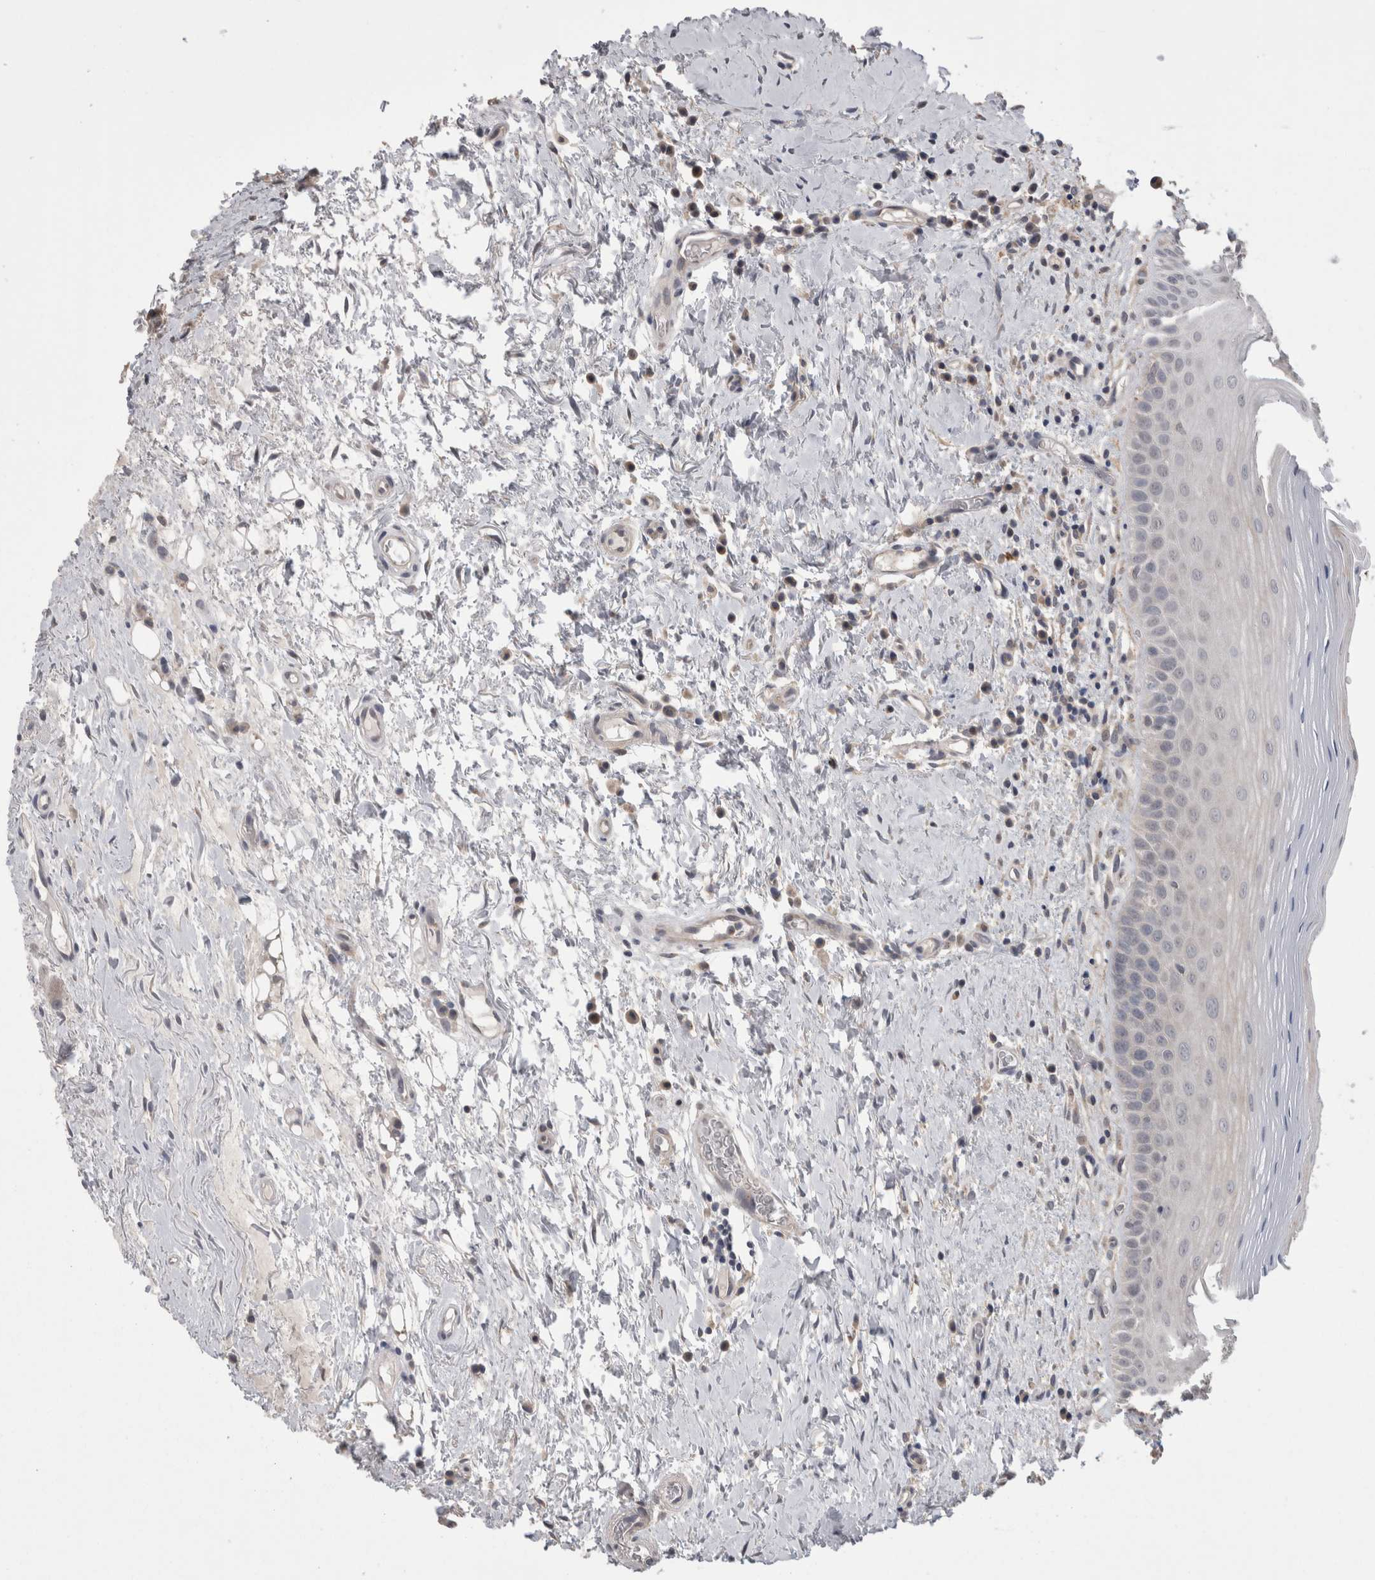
{"staining": {"intensity": "weak", "quantity": "<25%", "location": "cytoplasmic/membranous"}, "tissue": "oral mucosa", "cell_type": "Squamous epithelial cells", "image_type": "normal", "snomed": [{"axis": "morphology", "description": "Normal tissue, NOS"}, {"axis": "topography", "description": "Oral tissue"}], "caption": "Immunohistochemistry histopathology image of unremarkable oral mucosa stained for a protein (brown), which exhibits no staining in squamous epithelial cells. (DAB (3,3'-diaminobenzidine) immunohistochemistry visualized using brightfield microscopy, high magnification).", "gene": "DCTN6", "patient": {"sex": "male", "age": 82}}